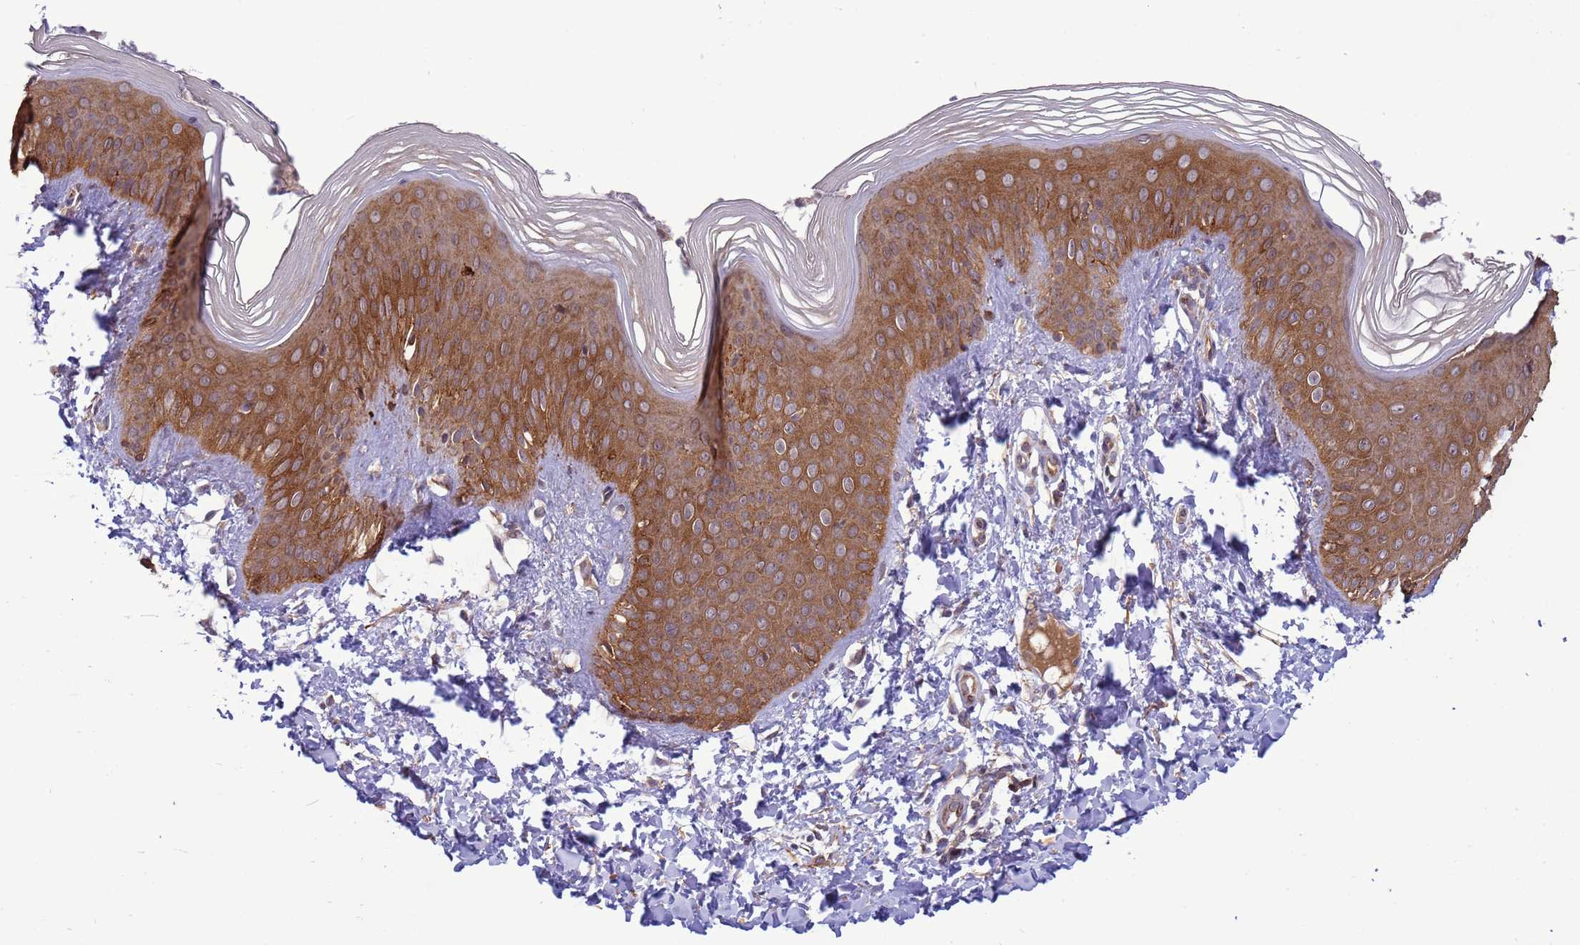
{"staining": {"intensity": "moderate", "quantity": ">75%", "location": "cytoplasmic/membranous,nuclear"}, "tissue": "skin", "cell_type": "Epidermal cells", "image_type": "normal", "snomed": [{"axis": "morphology", "description": "Normal tissue, NOS"}, {"axis": "morphology", "description": "Inflammation, NOS"}, {"axis": "topography", "description": "Soft tissue"}, {"axis": "topography", "description": "Anal"}], "caption": "Protein expression analysis of benign human skin reveals moderate cytoplasmic/membranous,nuclear positivity in approximately >75% of epidermal cells. Nuclei are stained in blue.", "gene": "GJA10", "patient": {"sex": "female", "age": 15}}